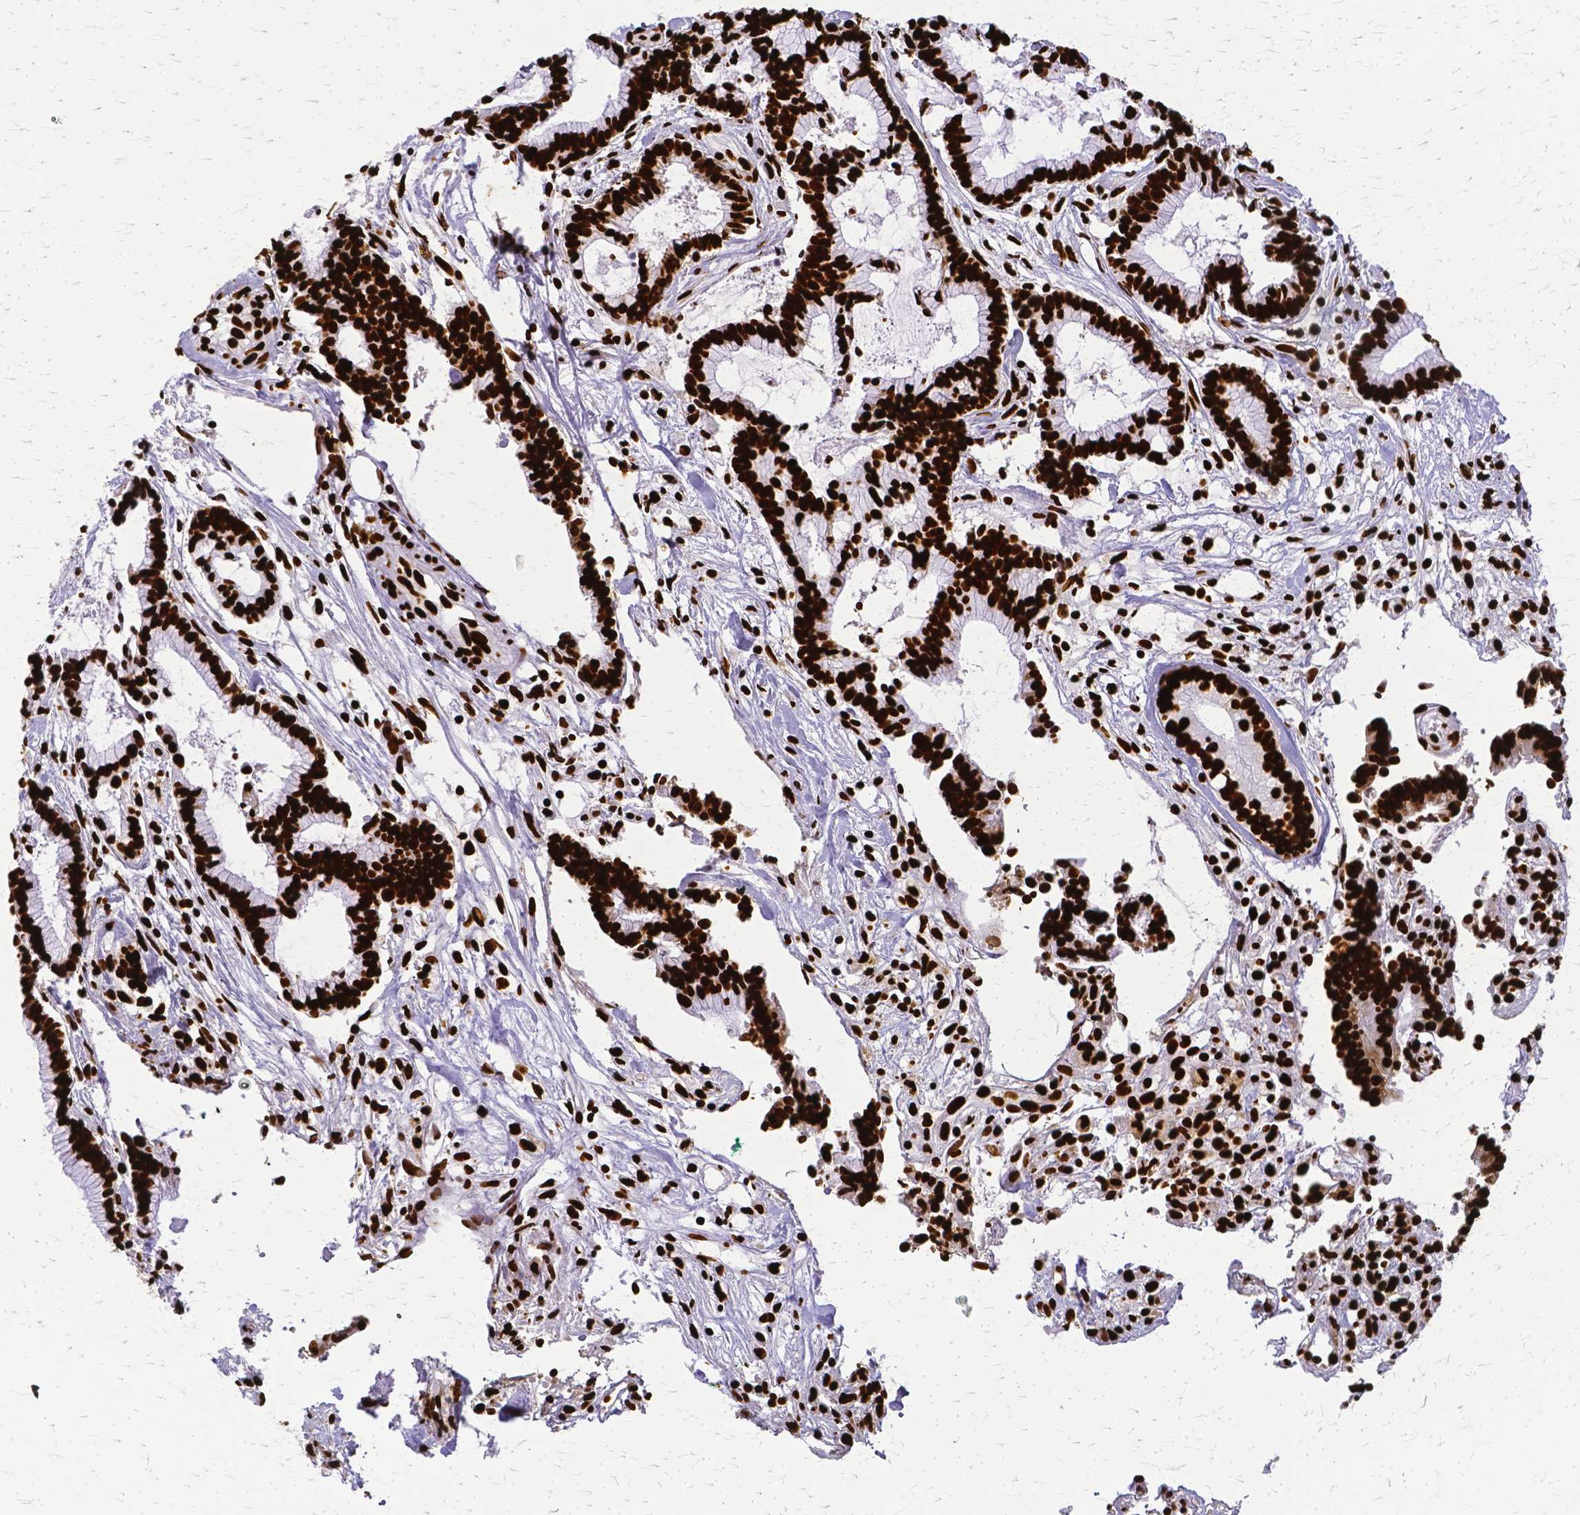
{"staining": {"intensity": "strong", "quantity": ">75%", "location": "nuclear"}, "tissue": "colorectal cancer", "cell_type": "Tumor cells", "image_type": "cancer", "snomed": [{"axis": "morphology", "description": "Adenocarcinoma, NOS"}, {"axis": "topography", "description": "Colon"}], "caption": "This photomicrograph shows IHC staining of adenocarcinoma (colorectal), with high strong nuclear staining in approximately >75% of tumor cells.", "gene": "SFPQ", "patient": {"sex": "female", "age": 78}}